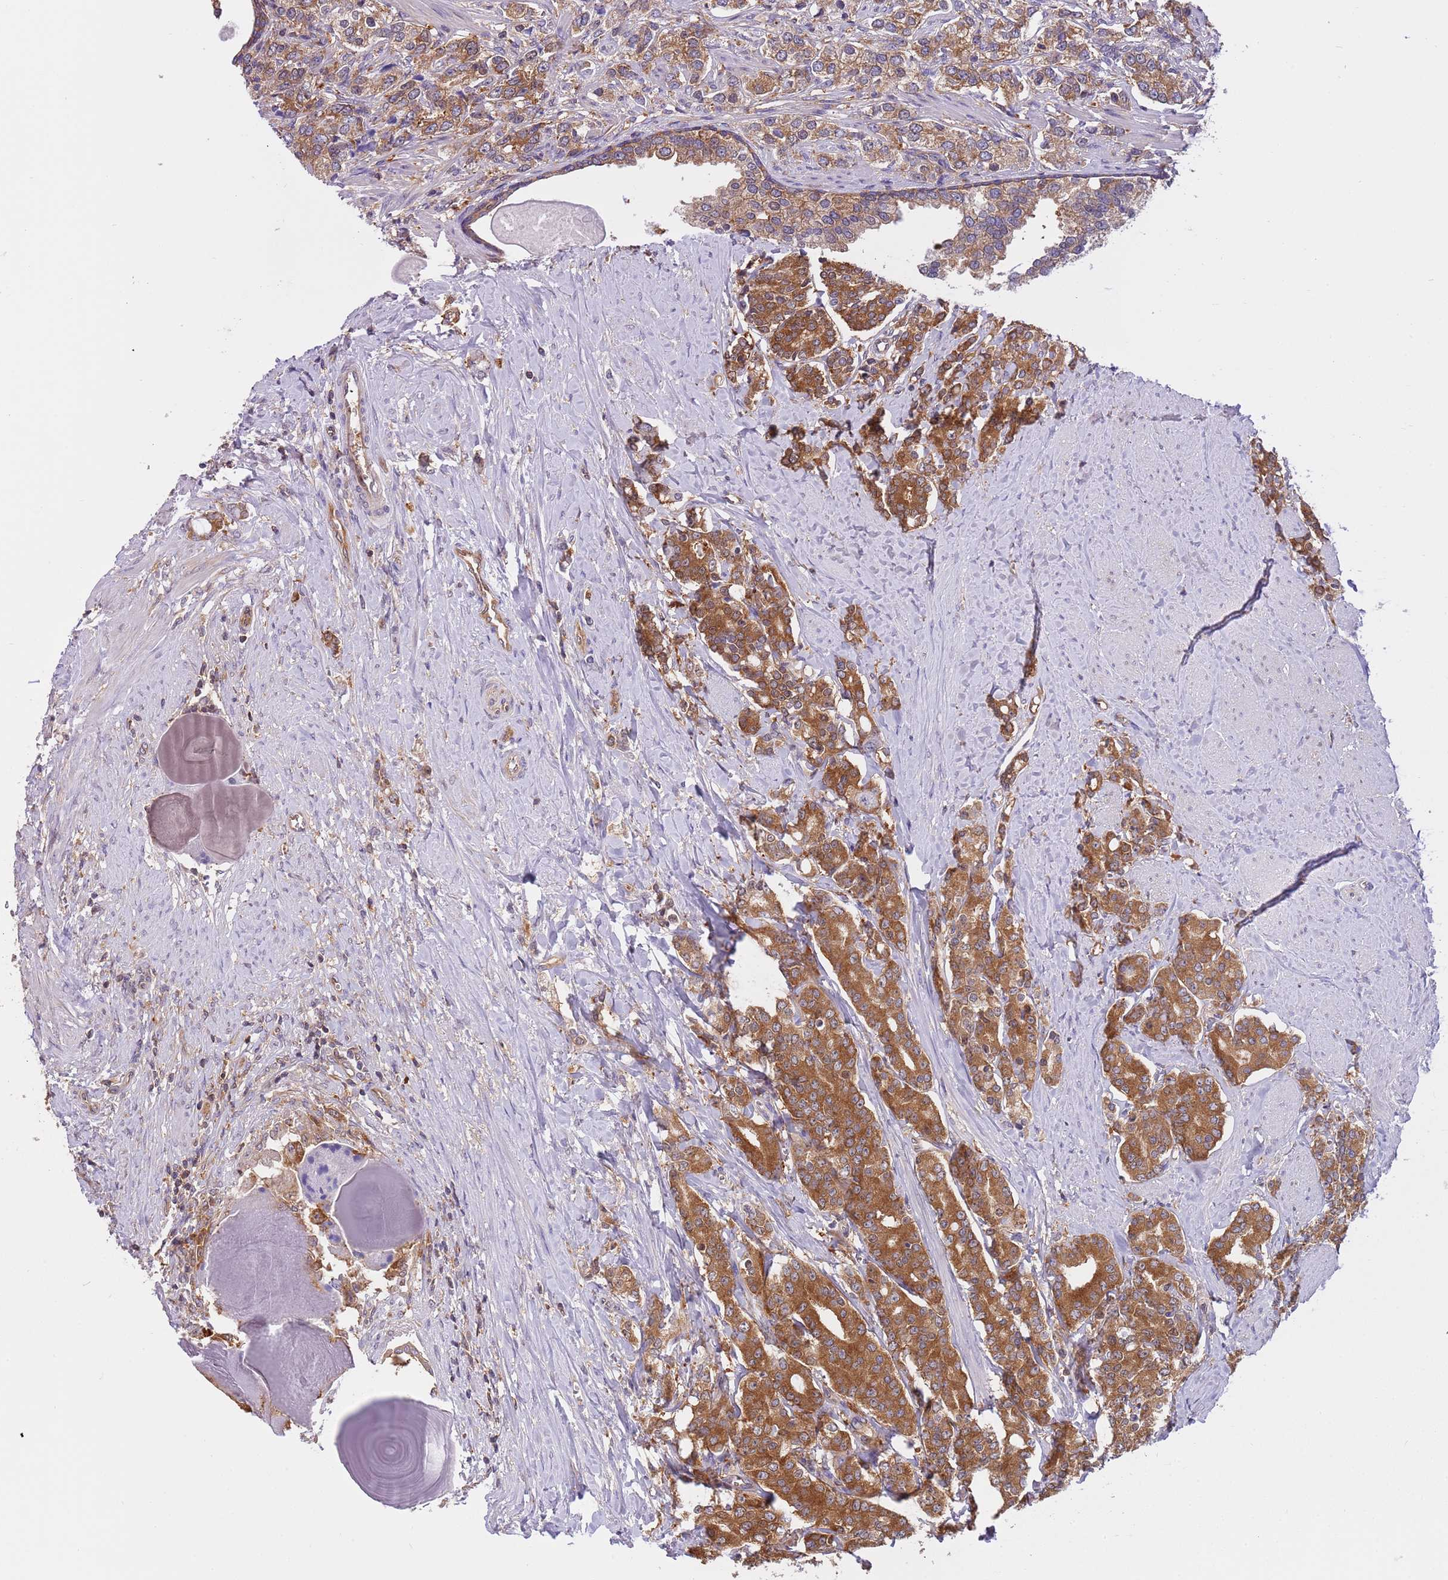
{"staining": {"intensity": "strong", "quantity": ">75%", "location": "cytoplasmic/membranous"}, "tissue": "prostate cancer", "cell_type": "Tumor cells", "image_type": "cancer", "snomed": [{"axis": "morphology", "description": "Adenocarcinoma, High grade"}, {"axis": "topography", "description": "Prostate"}], "caption": "High-power microscopy captured an immunohistochemistry image of adenocarcinoma (high-grade) (prostate), revealing strong cytoplasmic/membranous positivity in approximately >75% of tumor cells.", "gene": "STIP1", "patient": {"sex": "male", "age": 62}}